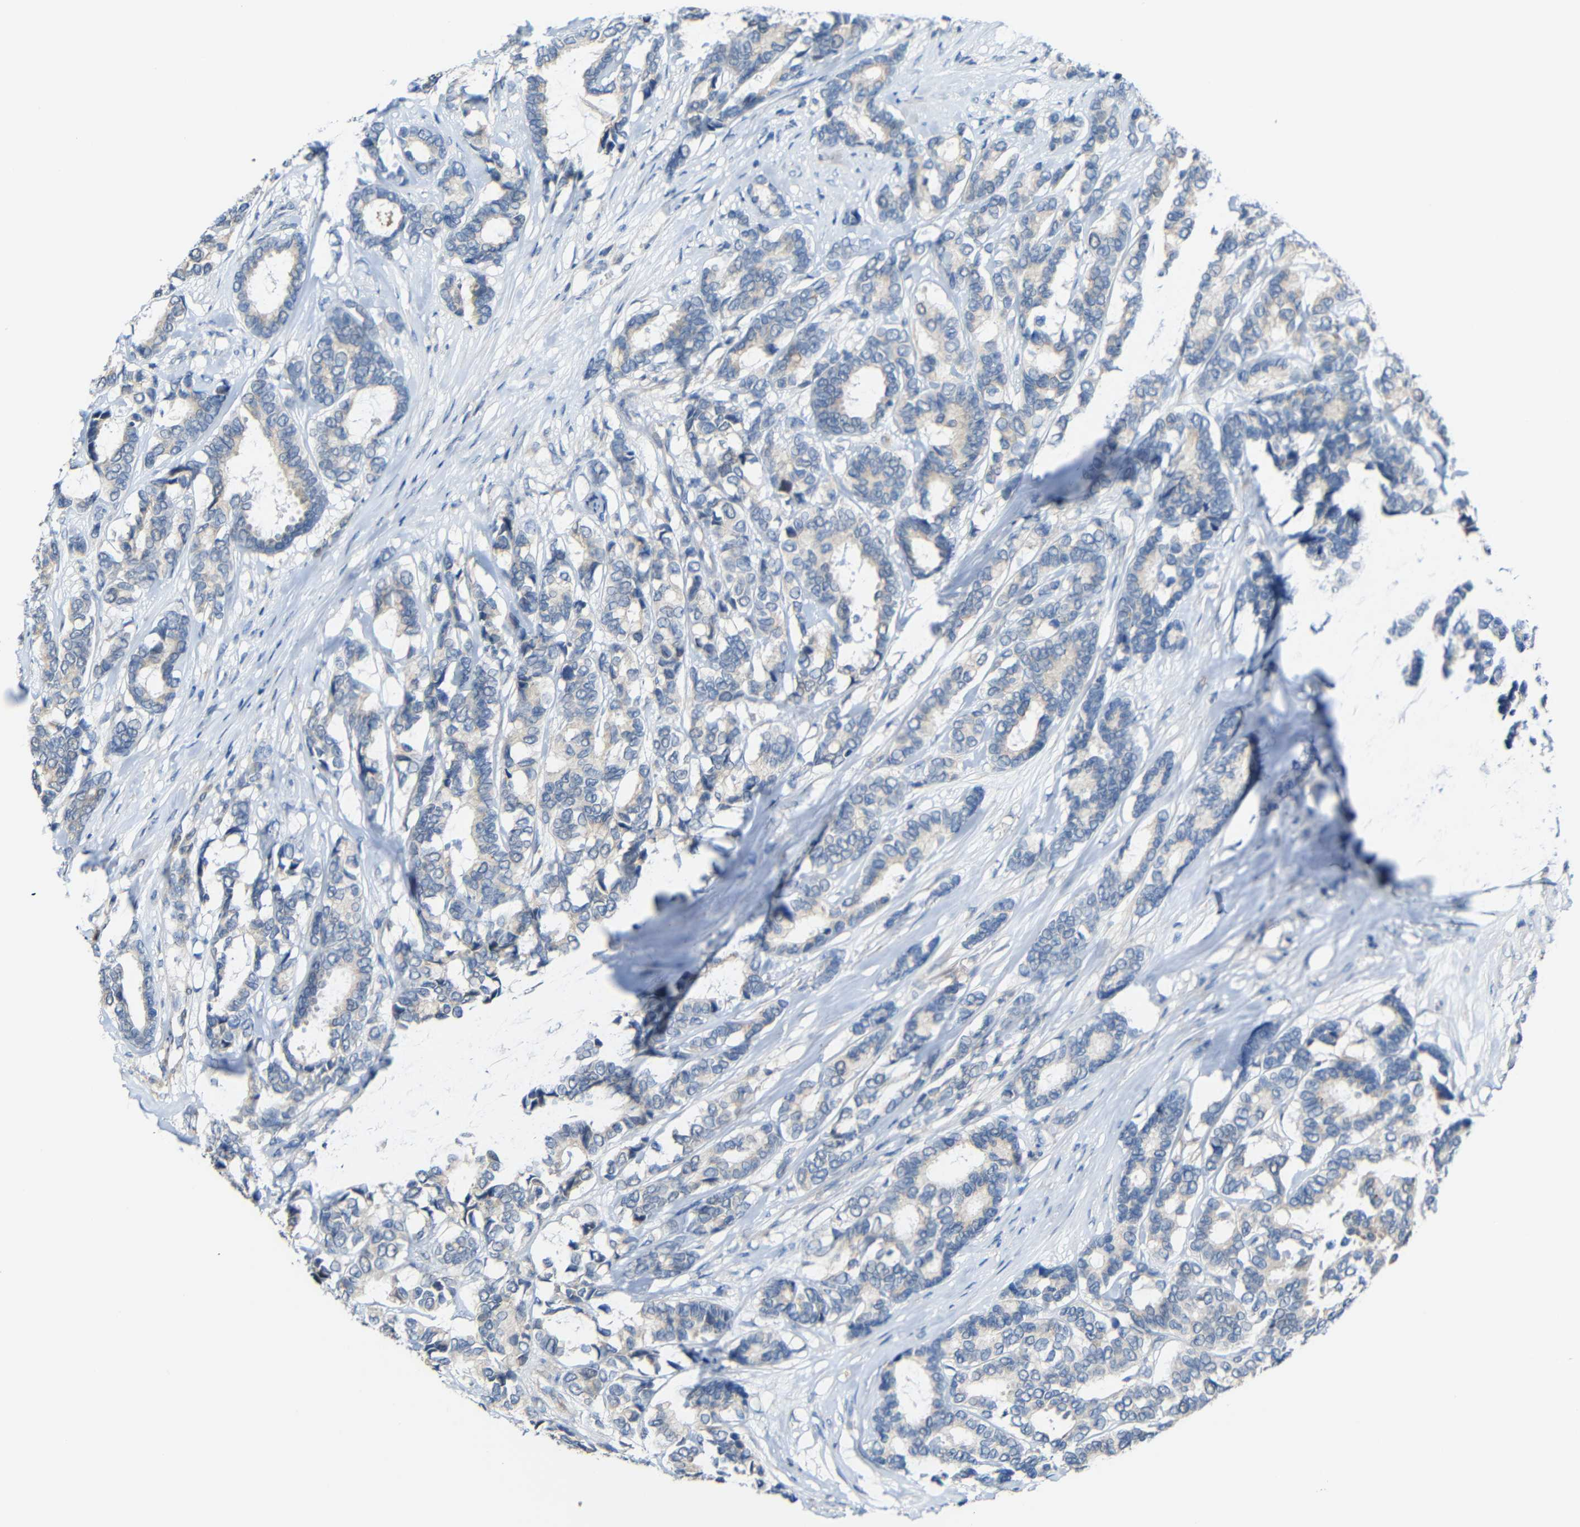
{"staining": {"intensity": "negative", "quantity": "none", "location": "none"}, "tissue": "breast cancer", "cell_type": "Tumor cells", "image_type": "cancer", "snomed": [{"axis": "morphology", "description": "Duct carcinoma"}, {"axis": "topography", "description": "Breast"}], "caption": "The immunohistochemistry (IHC) photomicrograph has no significant expression in tumor cells of breast cancer tissue.", "gene": "STBD1", "patient": {"sex": "female", "age": 87}}